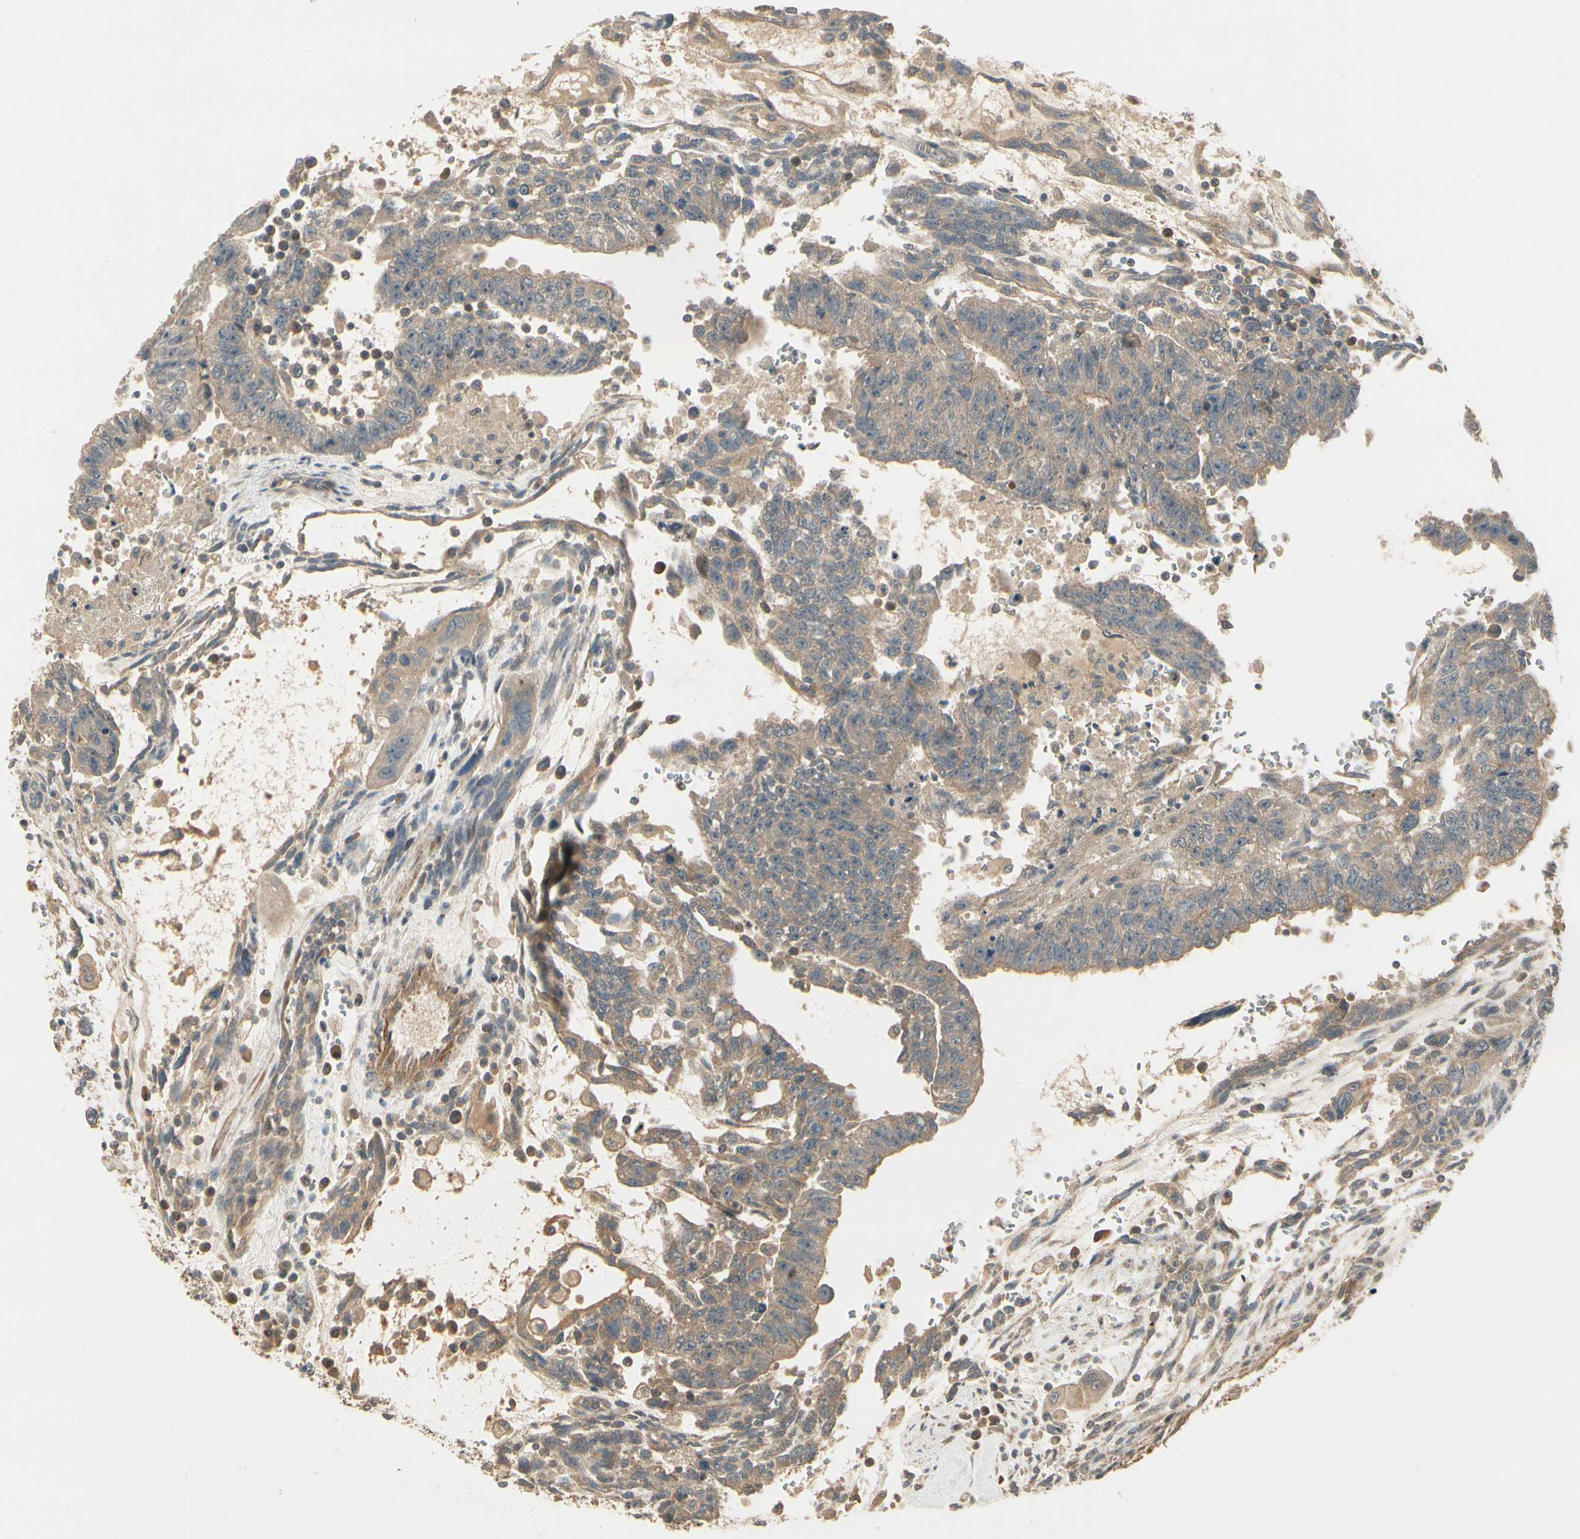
{"staining": {"intensity": "weak", "quantity": ">75%", "location": "cytoplasmic/membranous"}, "tissue": "testis cancer", "cell_type": "Tumor cells", "image_type": "cancer", "snomed": [{"axis": "morphology", "description": "Seminoma, NOS"}, {"axis": "morphology", "description": "Carcinoma, Embryonal, NOS"}, {"axis": "topography", "description": "Testis"}], "caption": "Brown immunohistochemical staining in human testis cancer (embryonal carcinoma) demonstrates weak cytoplasmic/membranous expression in about >75% of tumor cells.", "gene": "ACVR1", "patient": {"sex": "male", "age": 52}}